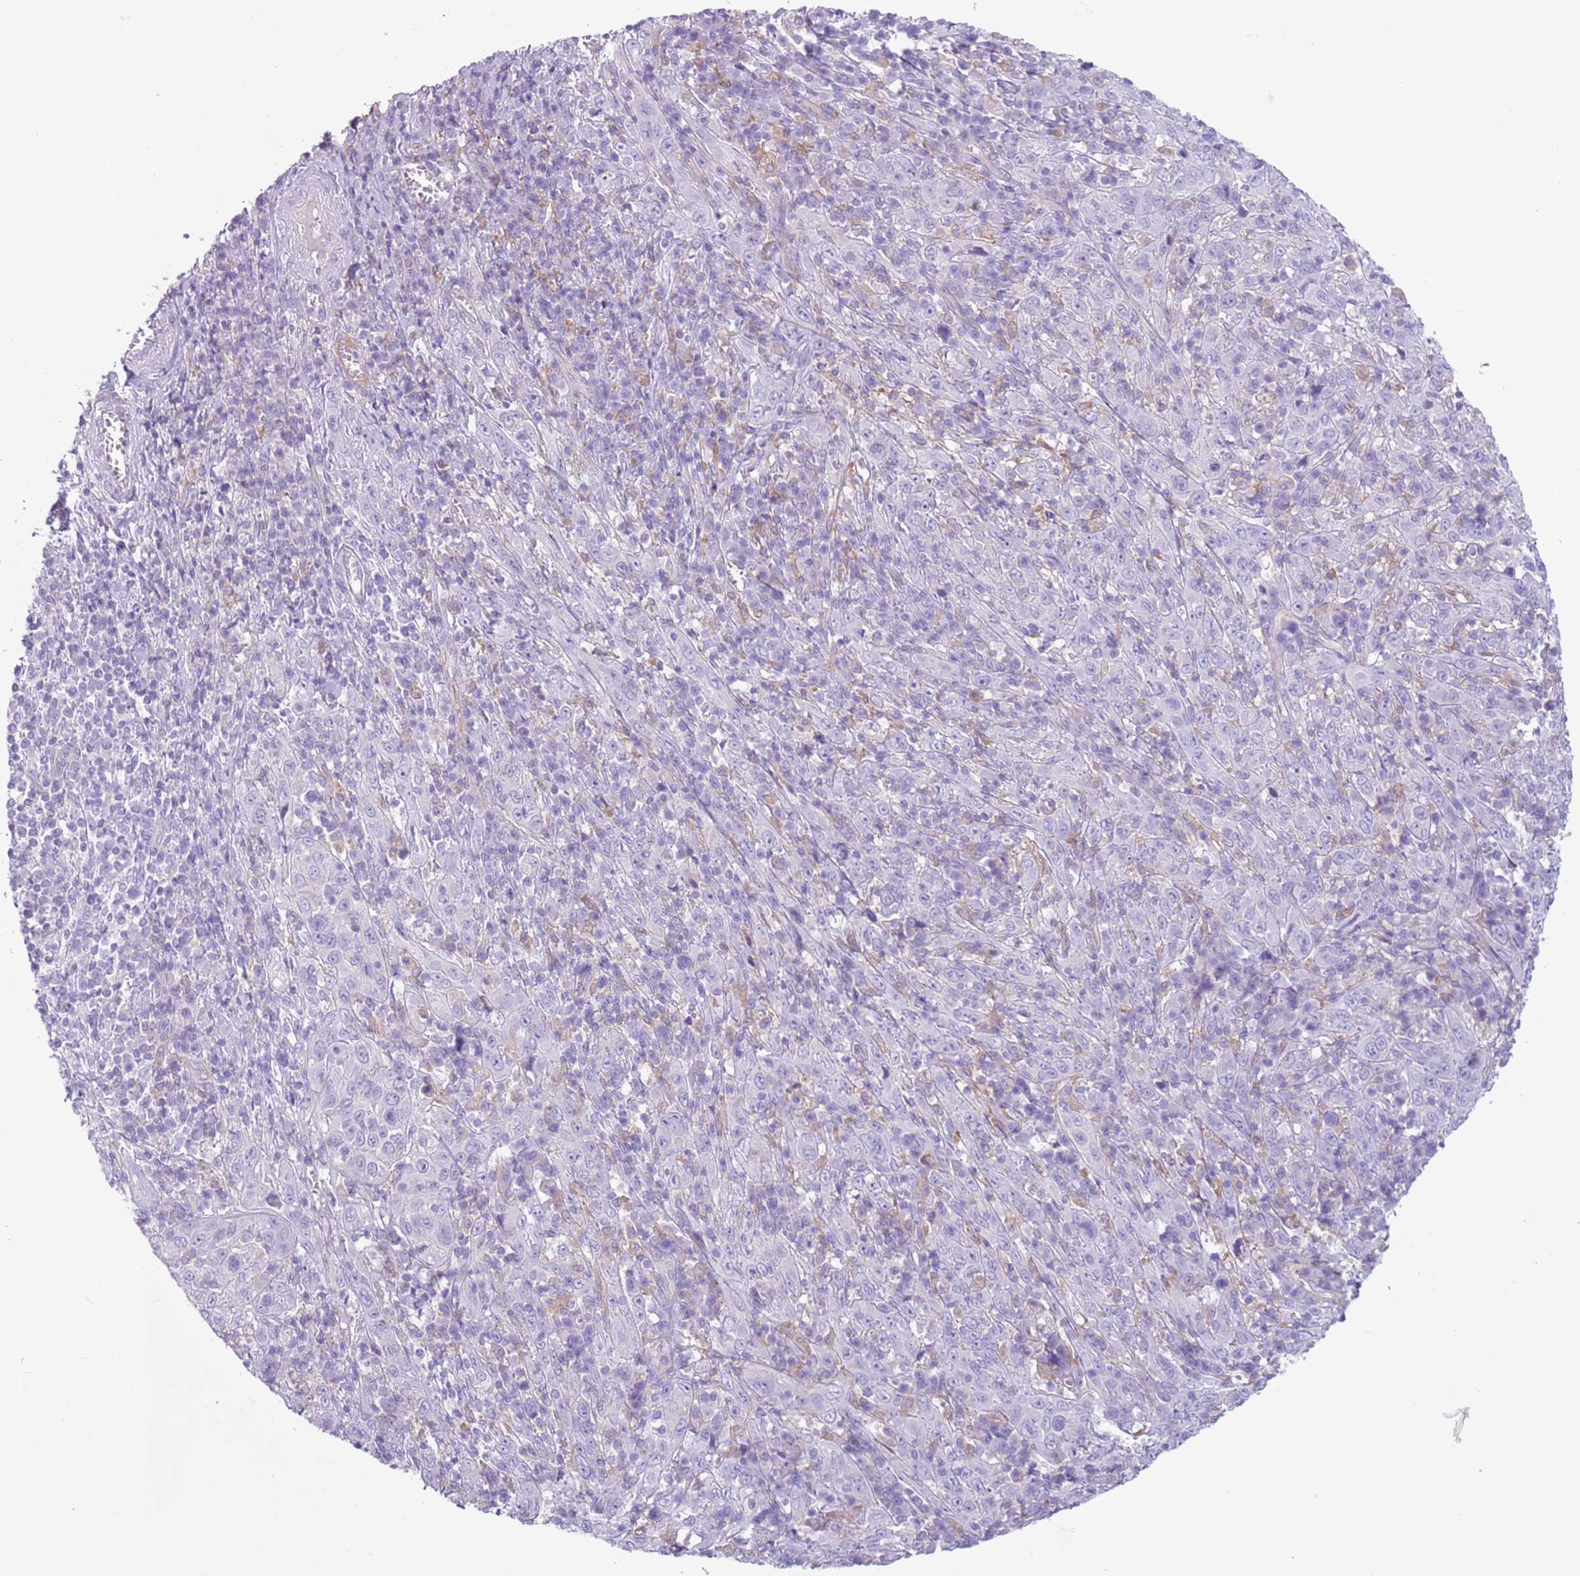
{"staining": {"intensity": "negative", "quantity": "none", "location": "none"}, "tissue": "cervical cancer", "cell_type": "Tumor cells", "image_type": "cancer", "snomed": [{"axis": "morphology", "description": "Squamous cell carcinoma, NOS"}, {"axis": "topography", "description": "Cervix"}], "caption": "High power microscopy image of an IHC image of cervical cancer (squamous cell carcinoma), revealing no significant staining in tumor cells.", "gene": "SNX6", "patient": {"sex": "female", "age": 46}}